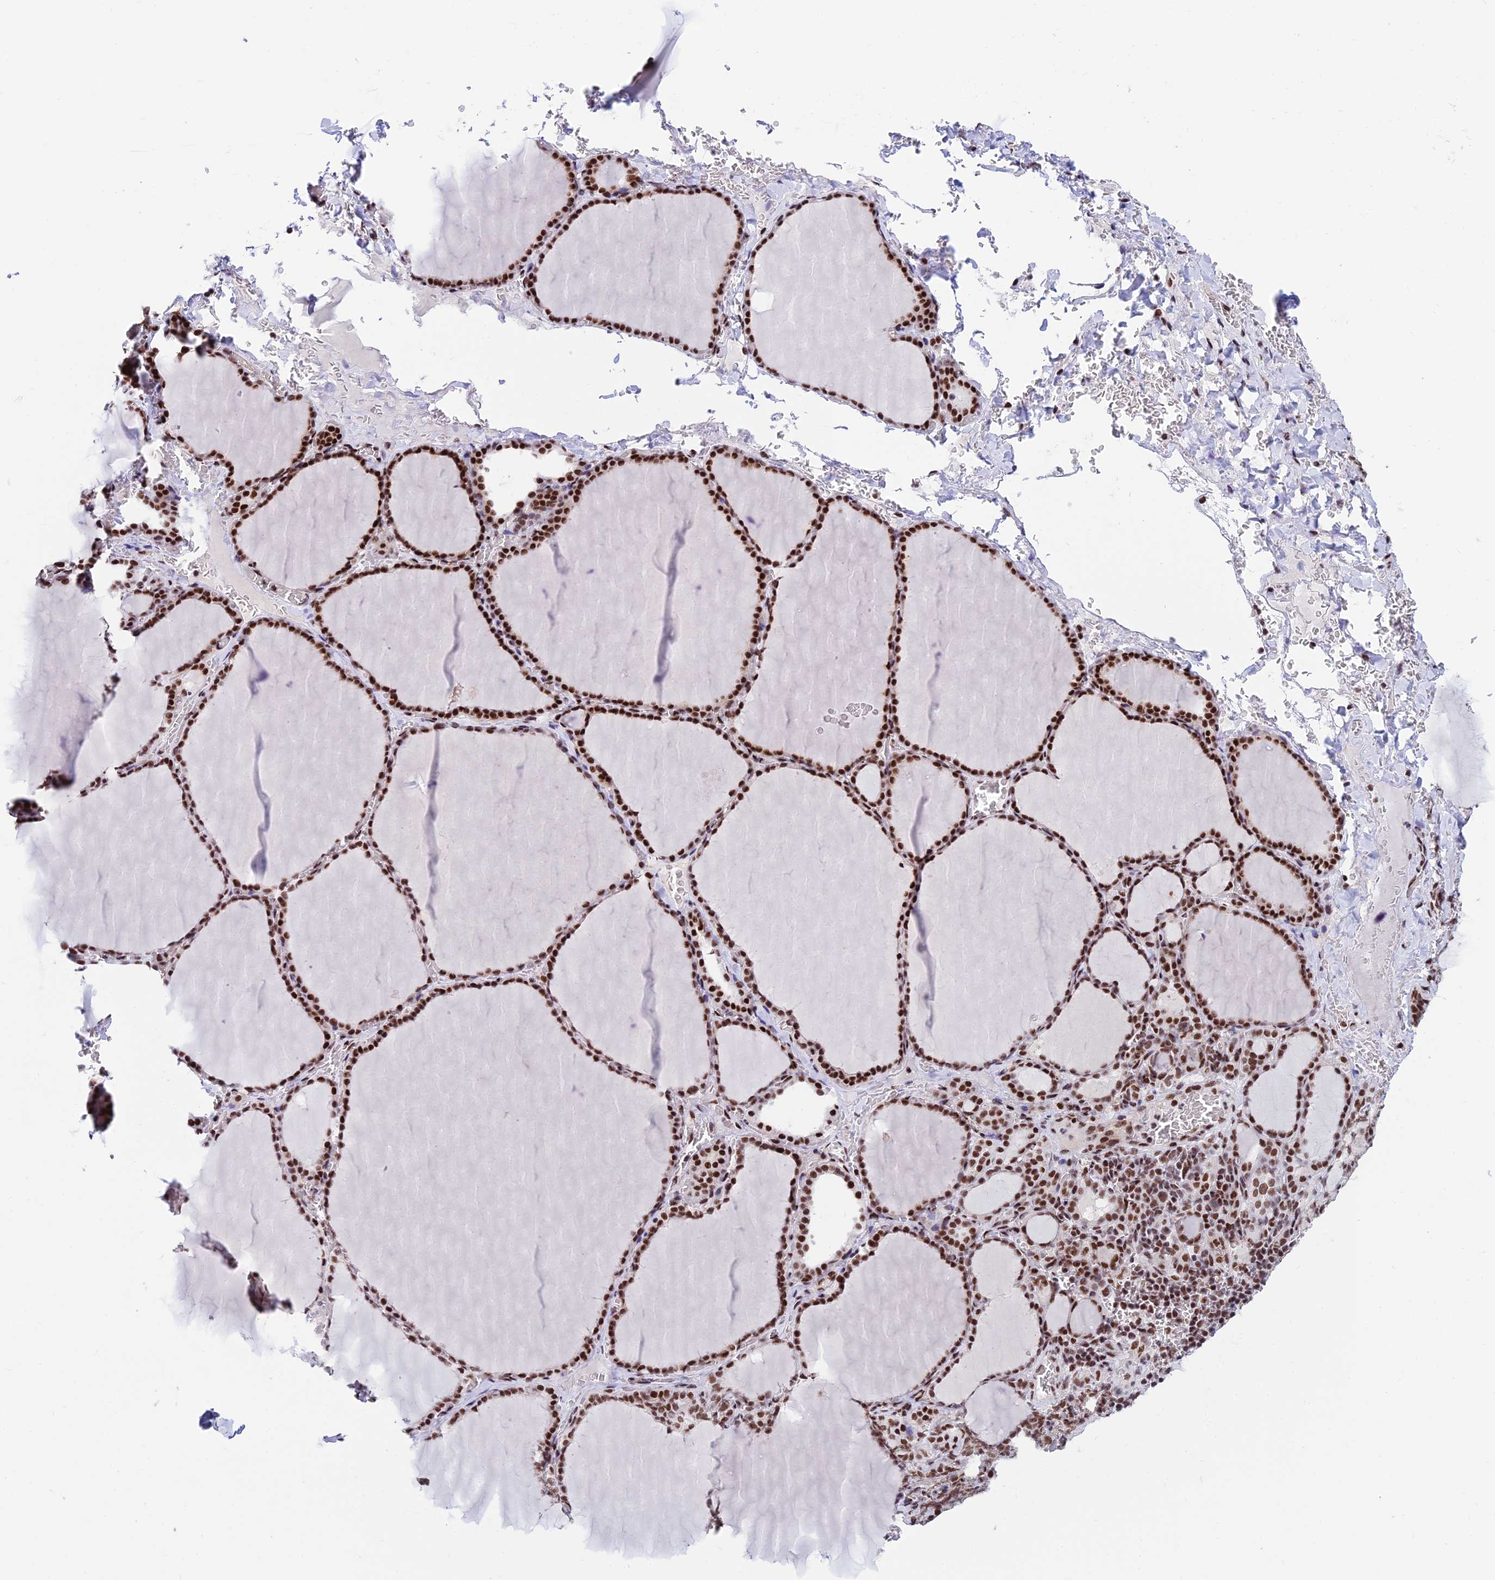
{"staining": {"intensity": "strong", "quantity": ">75%", "location": "nuclear"}, "tissue": "thyroid gland", "cell_type": "Glandular cells", "image_type": "normal", "snomed": [{"axis": "morphology", "description": "Normal tissue, NOS"}, {"axis": "topography", "description": "Thyroid gland"}], "caption": "The immunohistochemical stain shows strong nuclear positivity in glandular cells of benign thyroid gland. (Stains: DAB (3,3'-diaminobenzidine) in brown, nuclei in blue, Microscopy: brightfield microscopy at high magnification).", "gene": "USP22", "patient": {"sex": "female", "age": 39}}